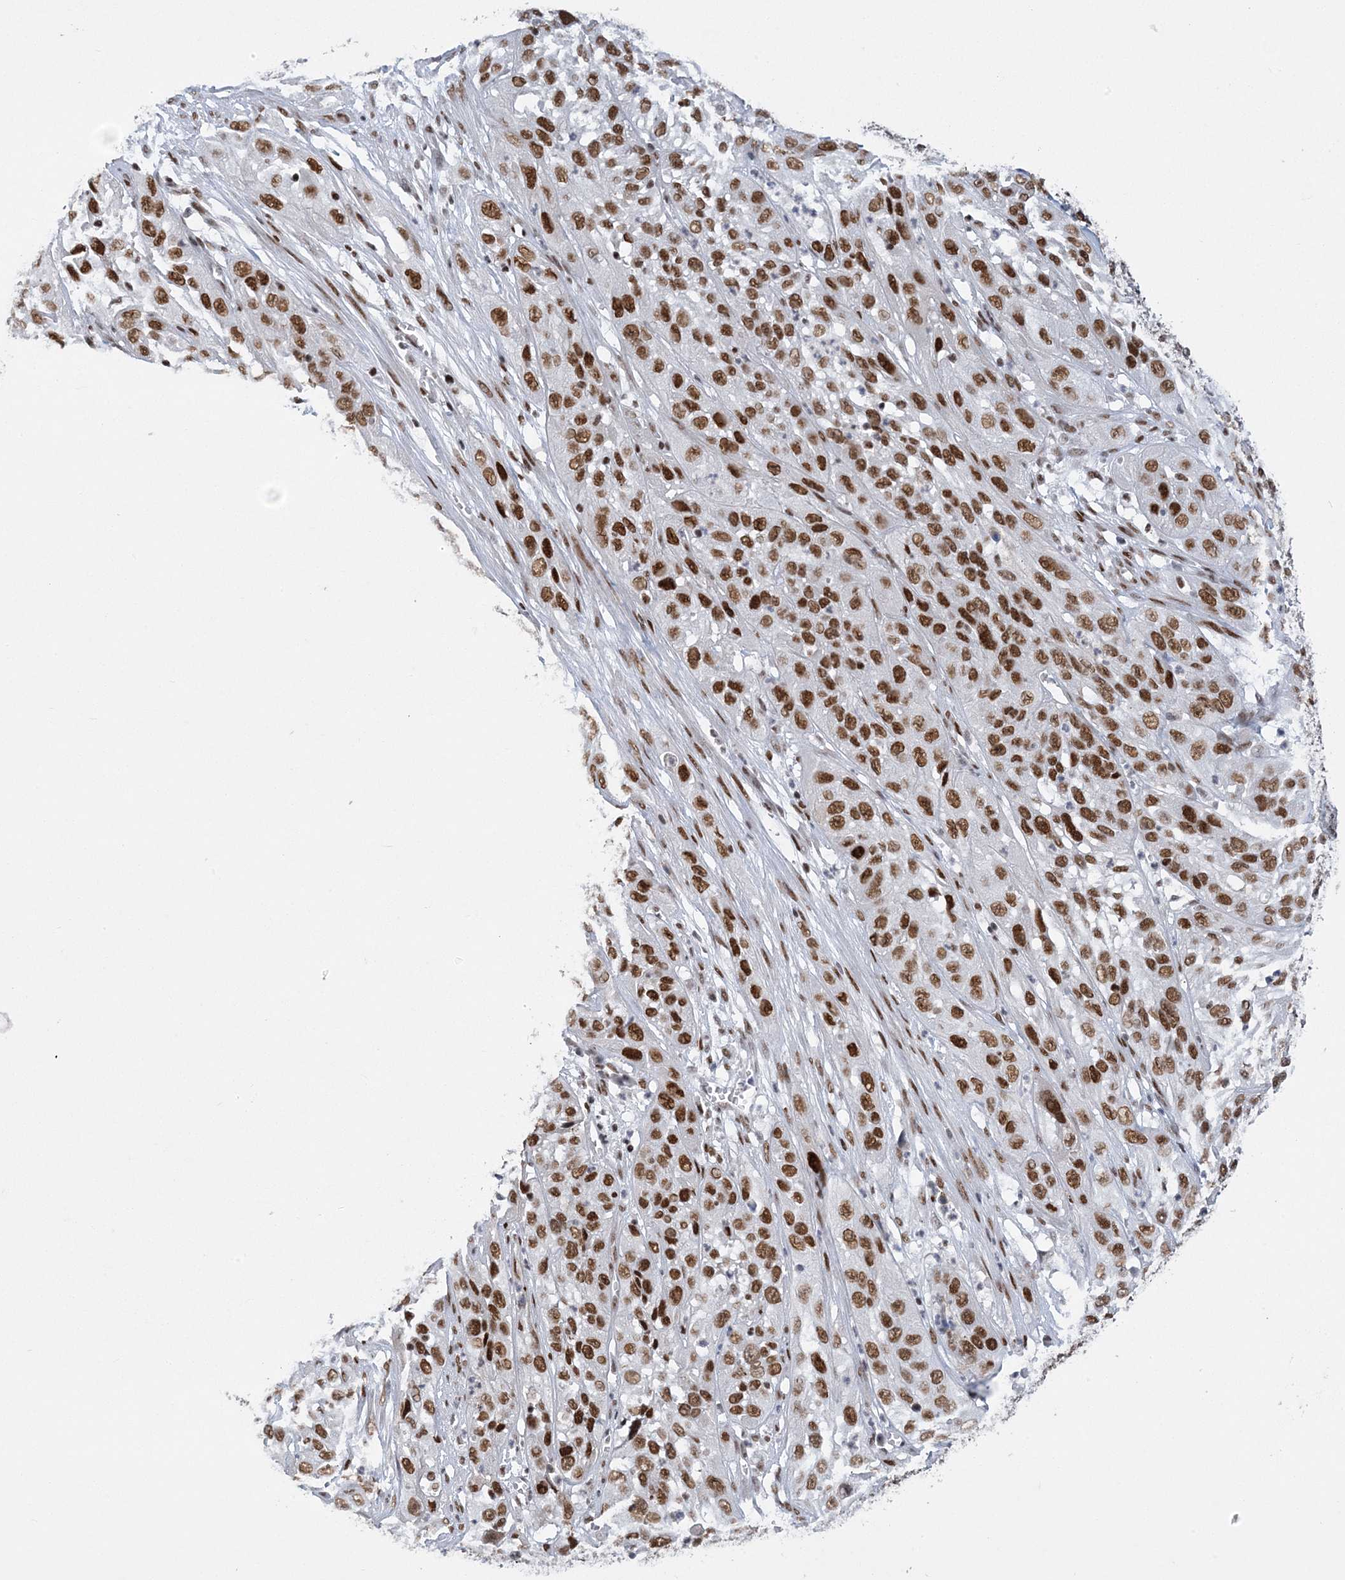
{"staining": {"intensity": "strong", "quantity": ">75%", "location": "nuclear"}, "tissue": "cervical cancer", "cell_type": "Tumor cells", "image_type": "cancer", "snomed": [{"axis": "morphology", "description": "Squamous cell carcinoma, NOS"}, {"axis": "topography", "description": "Cervix"}], "caption": "Cervical cancer (squamous cell carcinoma) tissue demonstrates strong nuclear expression in approximately >75% of tumor cells, visualized by immunohistochemistry.", "gene": "ZBTB7A", "patient": {"sex": "female", "age": 32}}